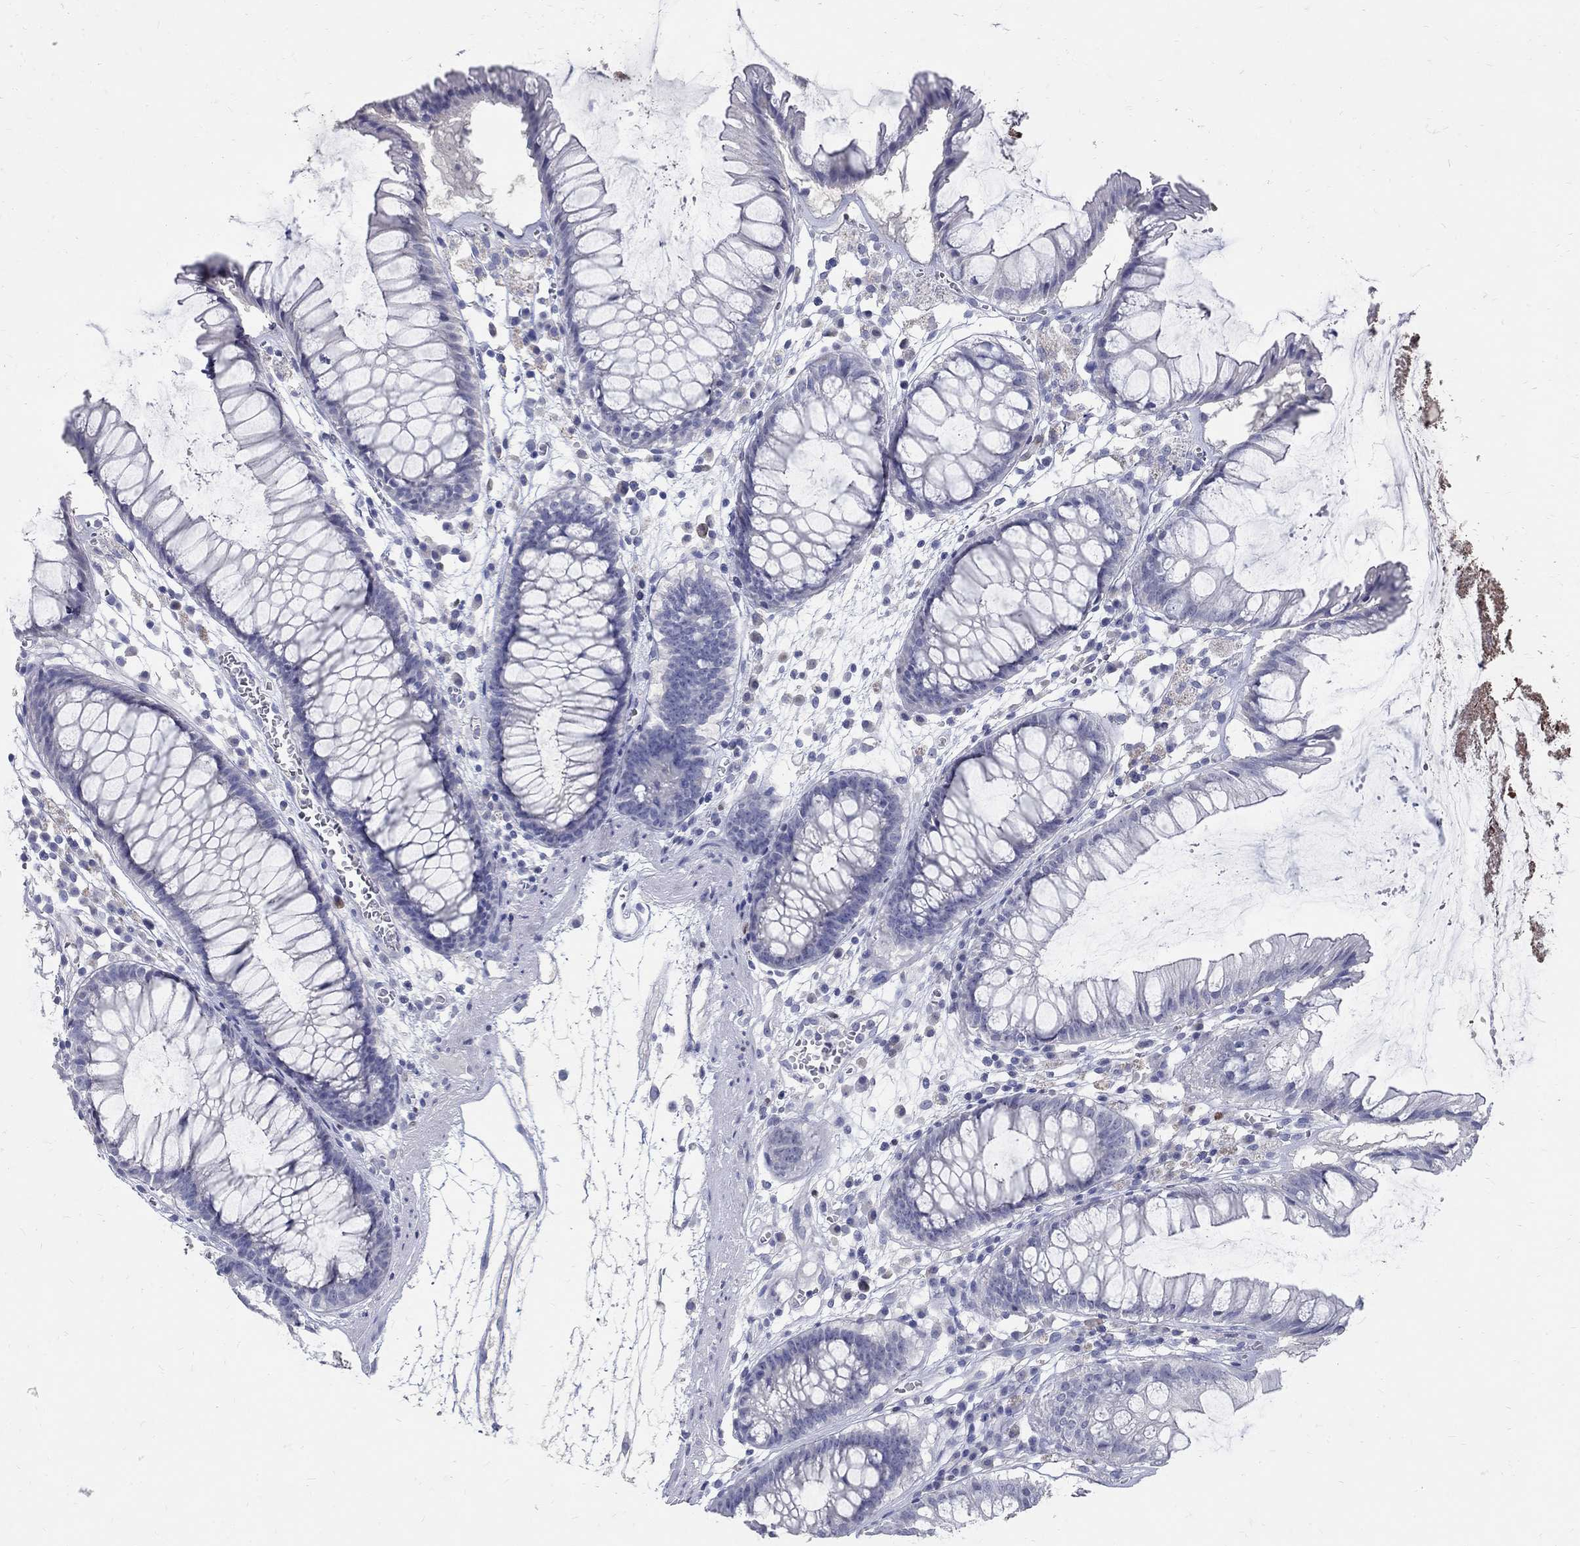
{"staining": {"intensity": "negative", "quantity": "none", "location": "none"}, "tissue": "colon", "cell_type": "Endothelial cells", "image_type": "normal", "snomed": [{"axis": "morphology", "description": "Normal tissue, NOS"}, {"axis": "morphology", "description": "Adenocarcinoma, NOS"}, {"axis": "topography", "description": "Colon"}], "caption": "Immunohistochemistry photomicrograph of unremarkable human colon stained for a protein (brown), which shows no expression in endothelial cells. (Stains: DAB immunohistochemistry with hematoxylin counter stain, Microscopy: brightfield microscopy at high magnification).", "gene": "SOX2", "patient": {"sex": "male", "age": 65}}